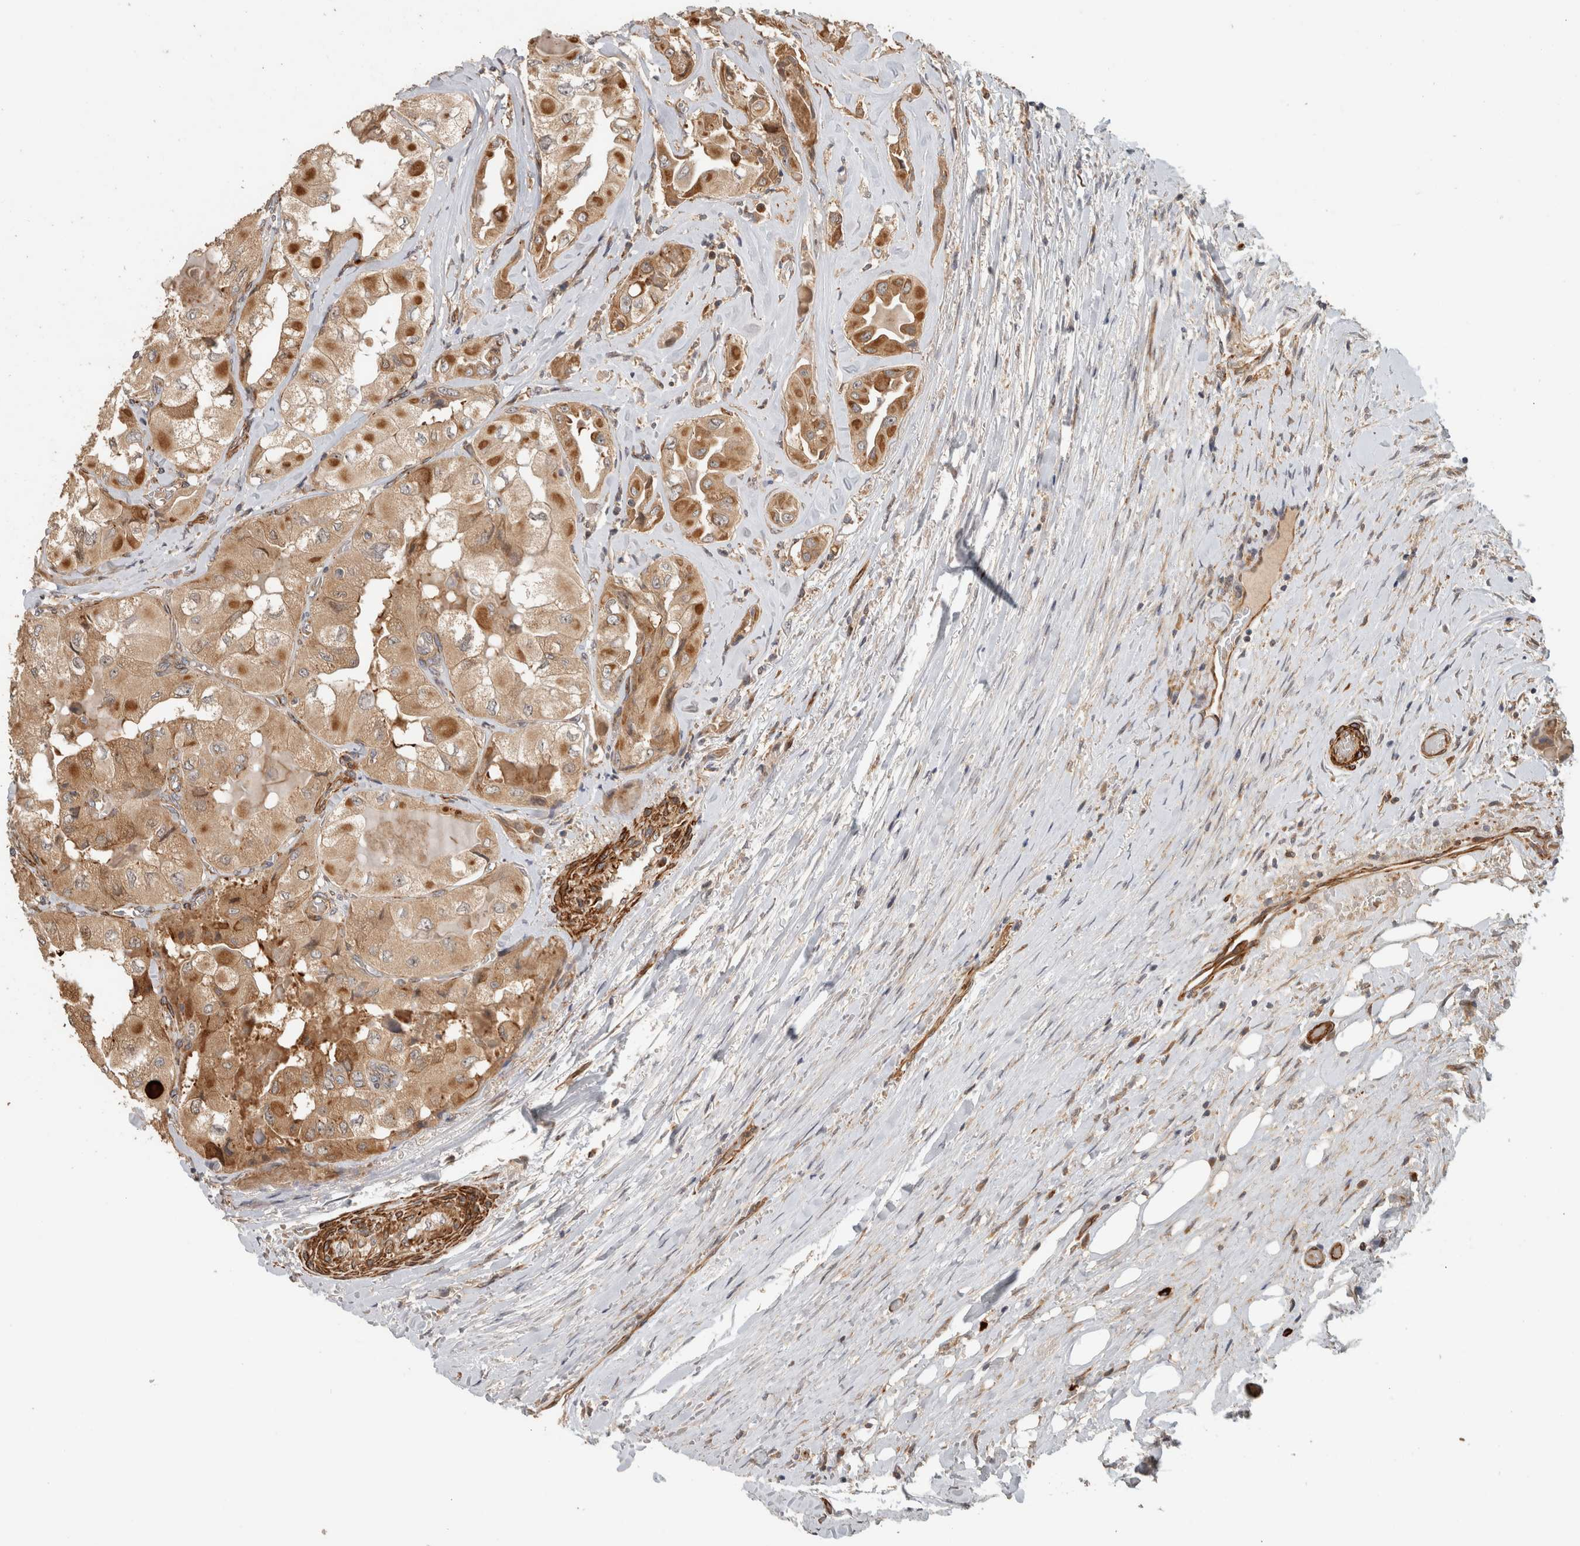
{"staining": {"intensity": "moderate", "quantity": ">75%", "location": "cytoplasmic/membranous"}, "tissue": "thyroid cancer", "cell_type": "Tumor cells", "image_type": "cancer", "snomed": [{"axis": "morphology", "description": "Papillary adenocarcinoma, NOS"}, {"axis": "topography", "description": "Thyroid gland"}], "caption": "The photomicrograph displays staining of thyroid cancer (papillary adenocarcinoma), revealing moderate cytoplasmic/membranous protein staining (brown color) within tumor cells.", "gene": "SIPA1L2", "patient": {"sex": "female", "age": 59}}